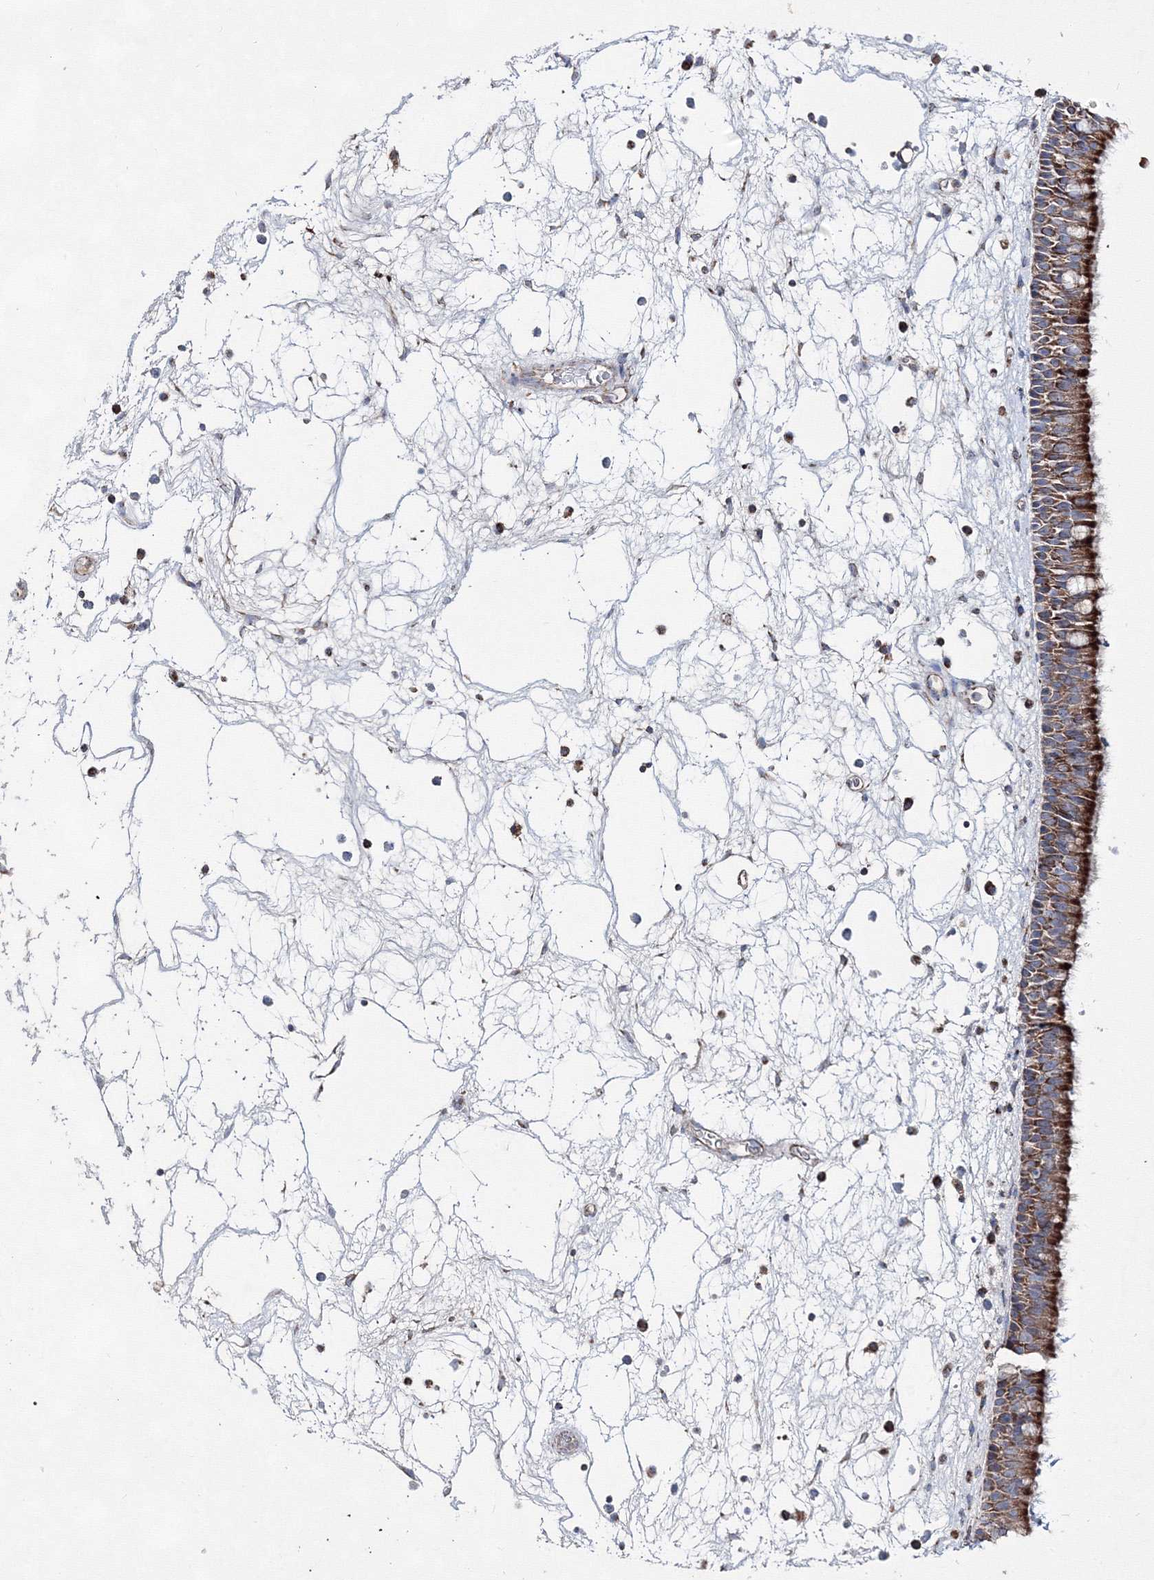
{"staining": {"intensity": "strong", "quantity": ">75%", "location": "cytoplasmic/membranous"}, "tissue": "nasopharynx", "cell_type": "Respiratory epithelial cells", "image_type": "normal", "snomed": [{"axis": "morphology", "description": "Normal tissue, NOS"}, {"axis": "morphology", "description": "Inflammation, NOS"}, {"axis": "morphology", "description": "Malignant melanoma, Metastatic site"}, {"axis": "topography", "description": "Nasopharynx"}], "caption": "Human nasopharynx stained with a brown dye displays strong cytoplasmic/membranous positive expression in about >75% of respiratory epithelial cells.", "gene": "IGSF9", "patient": {"sex": "male", "age": 70}}